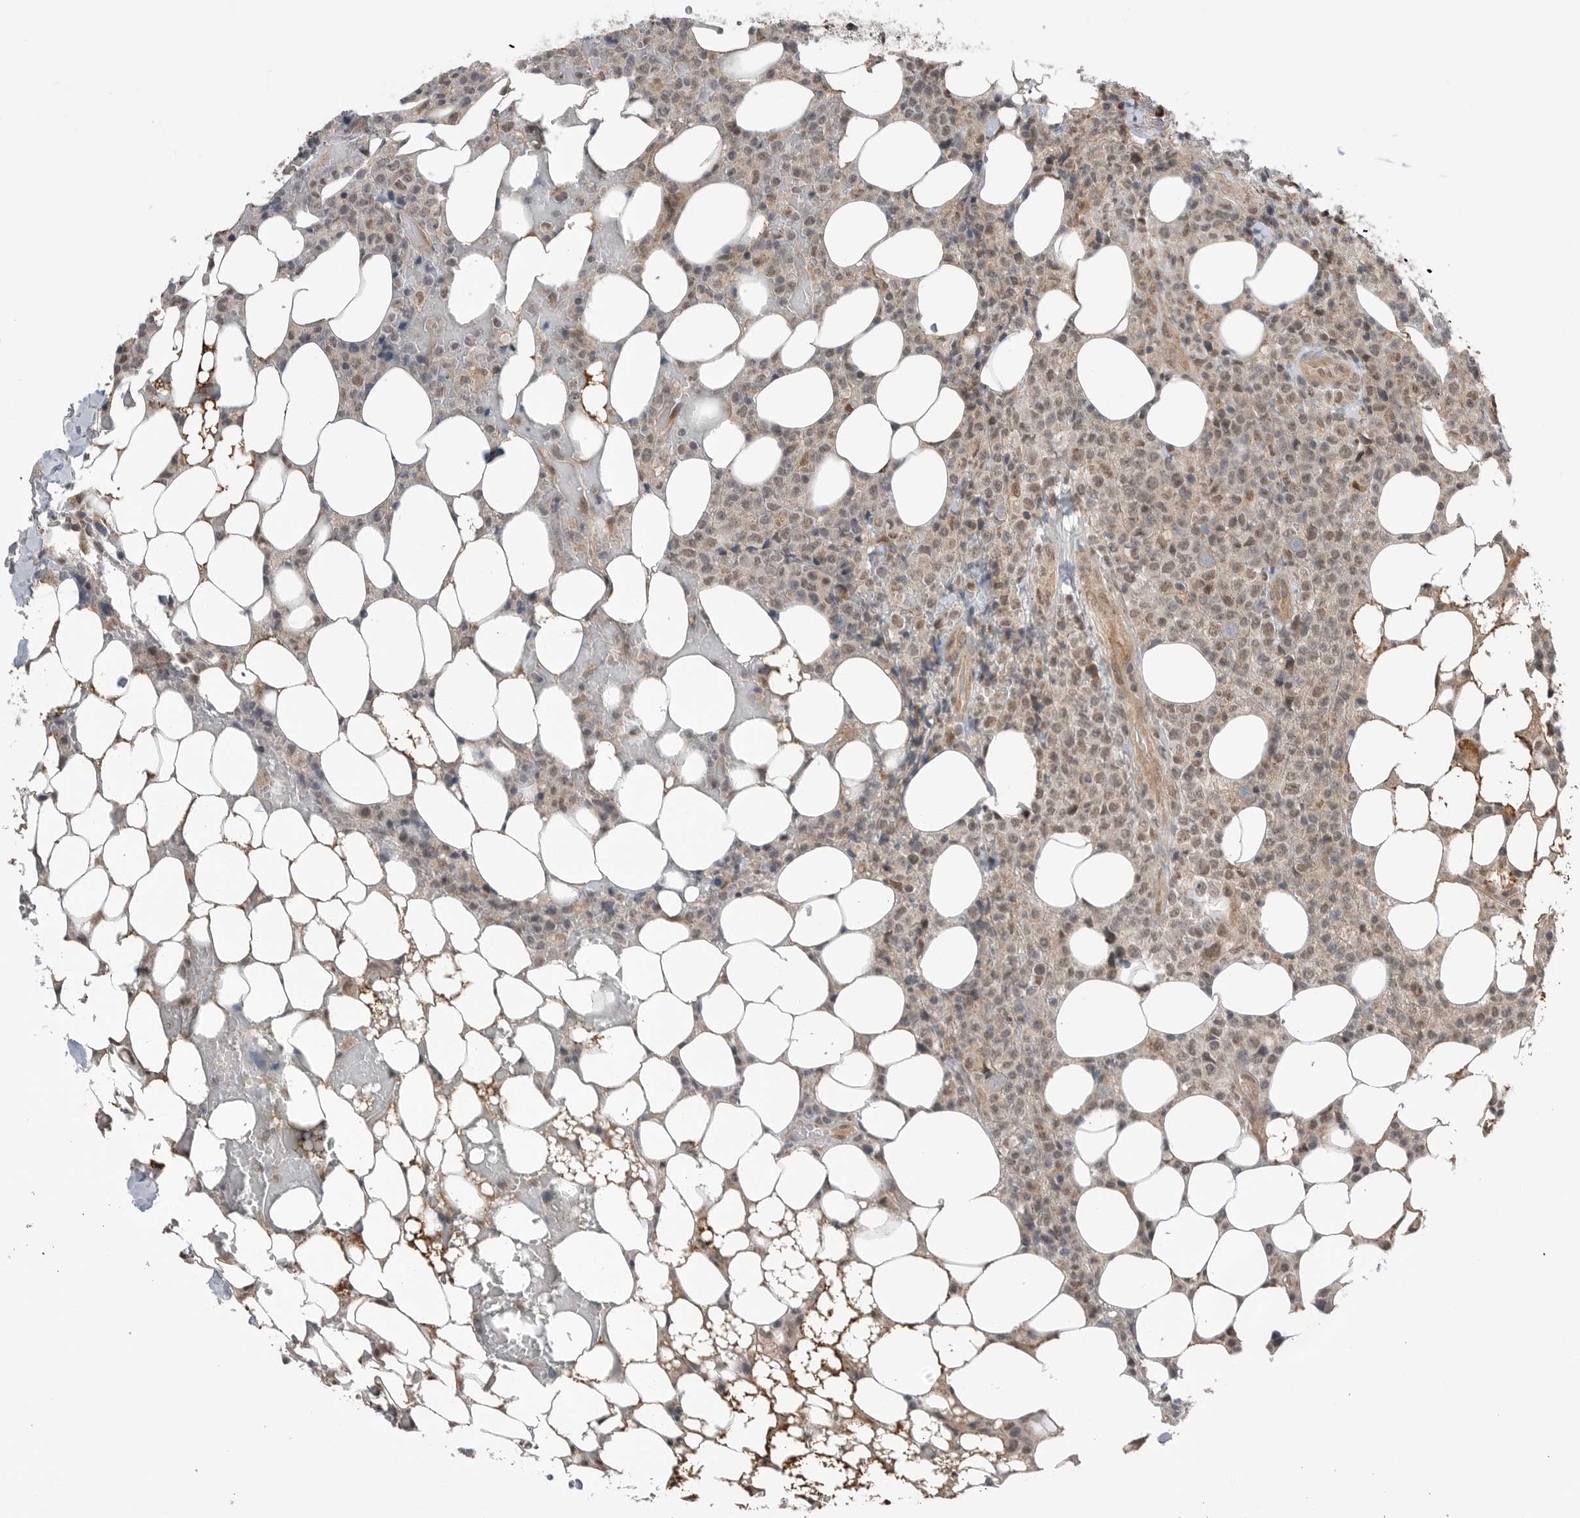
{"staining": {"intensity": "weak", "quantity": "25%-75%", "location": "nuclear"}, "tissue": "lymphoma", "cell_type": "Tumor cells", "image_type": "cancer", "snomed": [{"axis": "morphology", "description": "Malignant lymphoma, non-Hodgkin's type, High grade"}, {"axis": "topography", "description": "Lymph node"}], "caption": "About 25%-75% of tumor cells in human lymphoma show weak nuclear protein staining as visualized by brown immunohistochemical staining.", "gene": "NTAQ1", "patient": {"sex": "male", "age": 13}}